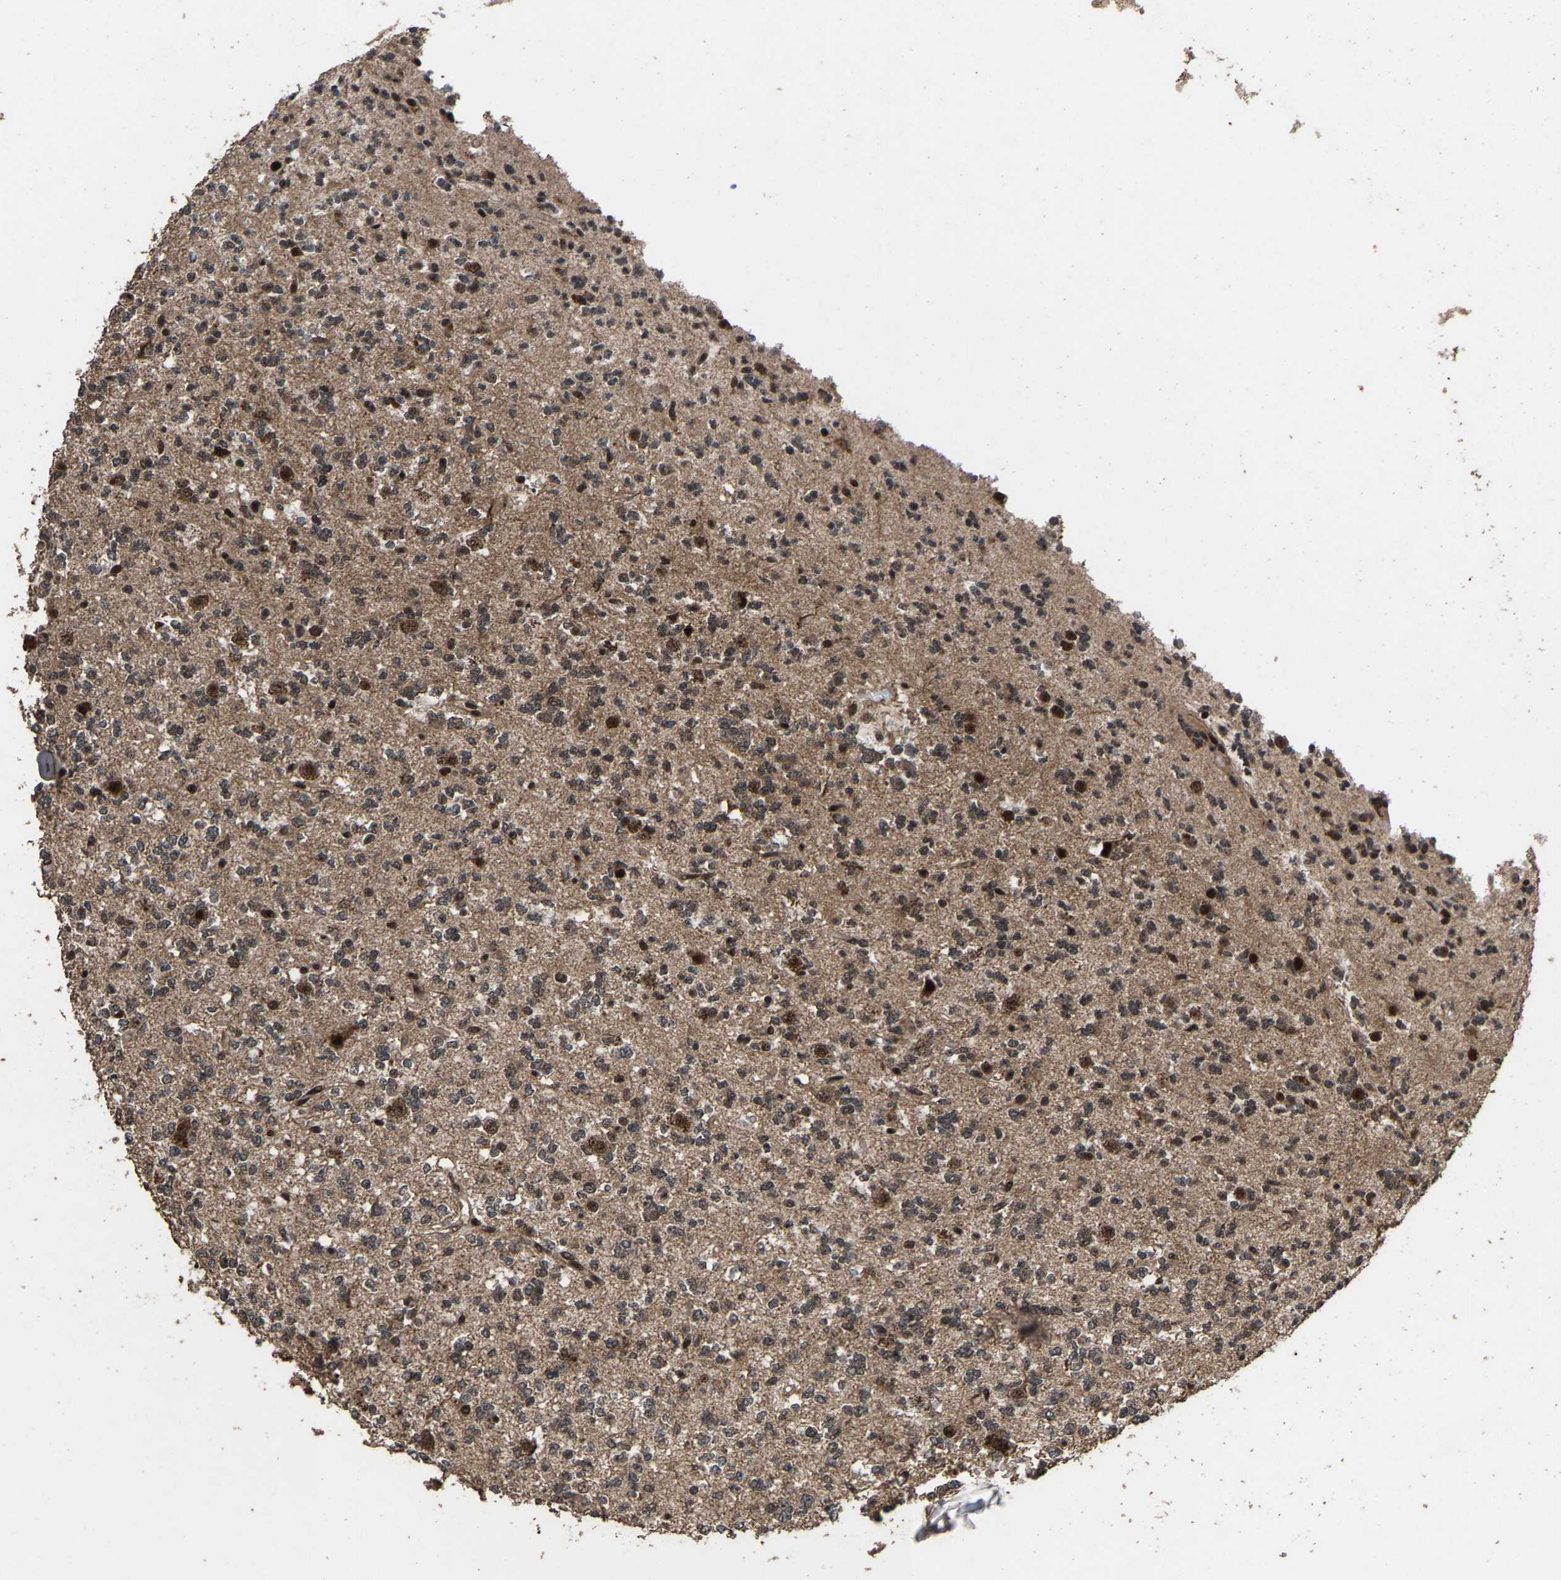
{"staining": {"intensity": "moderate", "quantity": "<25%", "location": "cytoplasmic/membranous,nuclear"}, "tissue": "glioma", "cell_type": "Tumor cells", "image_type": "cancer", "snomed": [{"axis": "morphology", "description": "Glioma, malignant, Low grade"}, {"axis": "topography", "description": "Brain"}], "caption": "Human glioma stained with a protein marker shows moderate staining in tumor cells.", "gene": "HAUS6", "patient": {"sex": "male", "age": 38}}